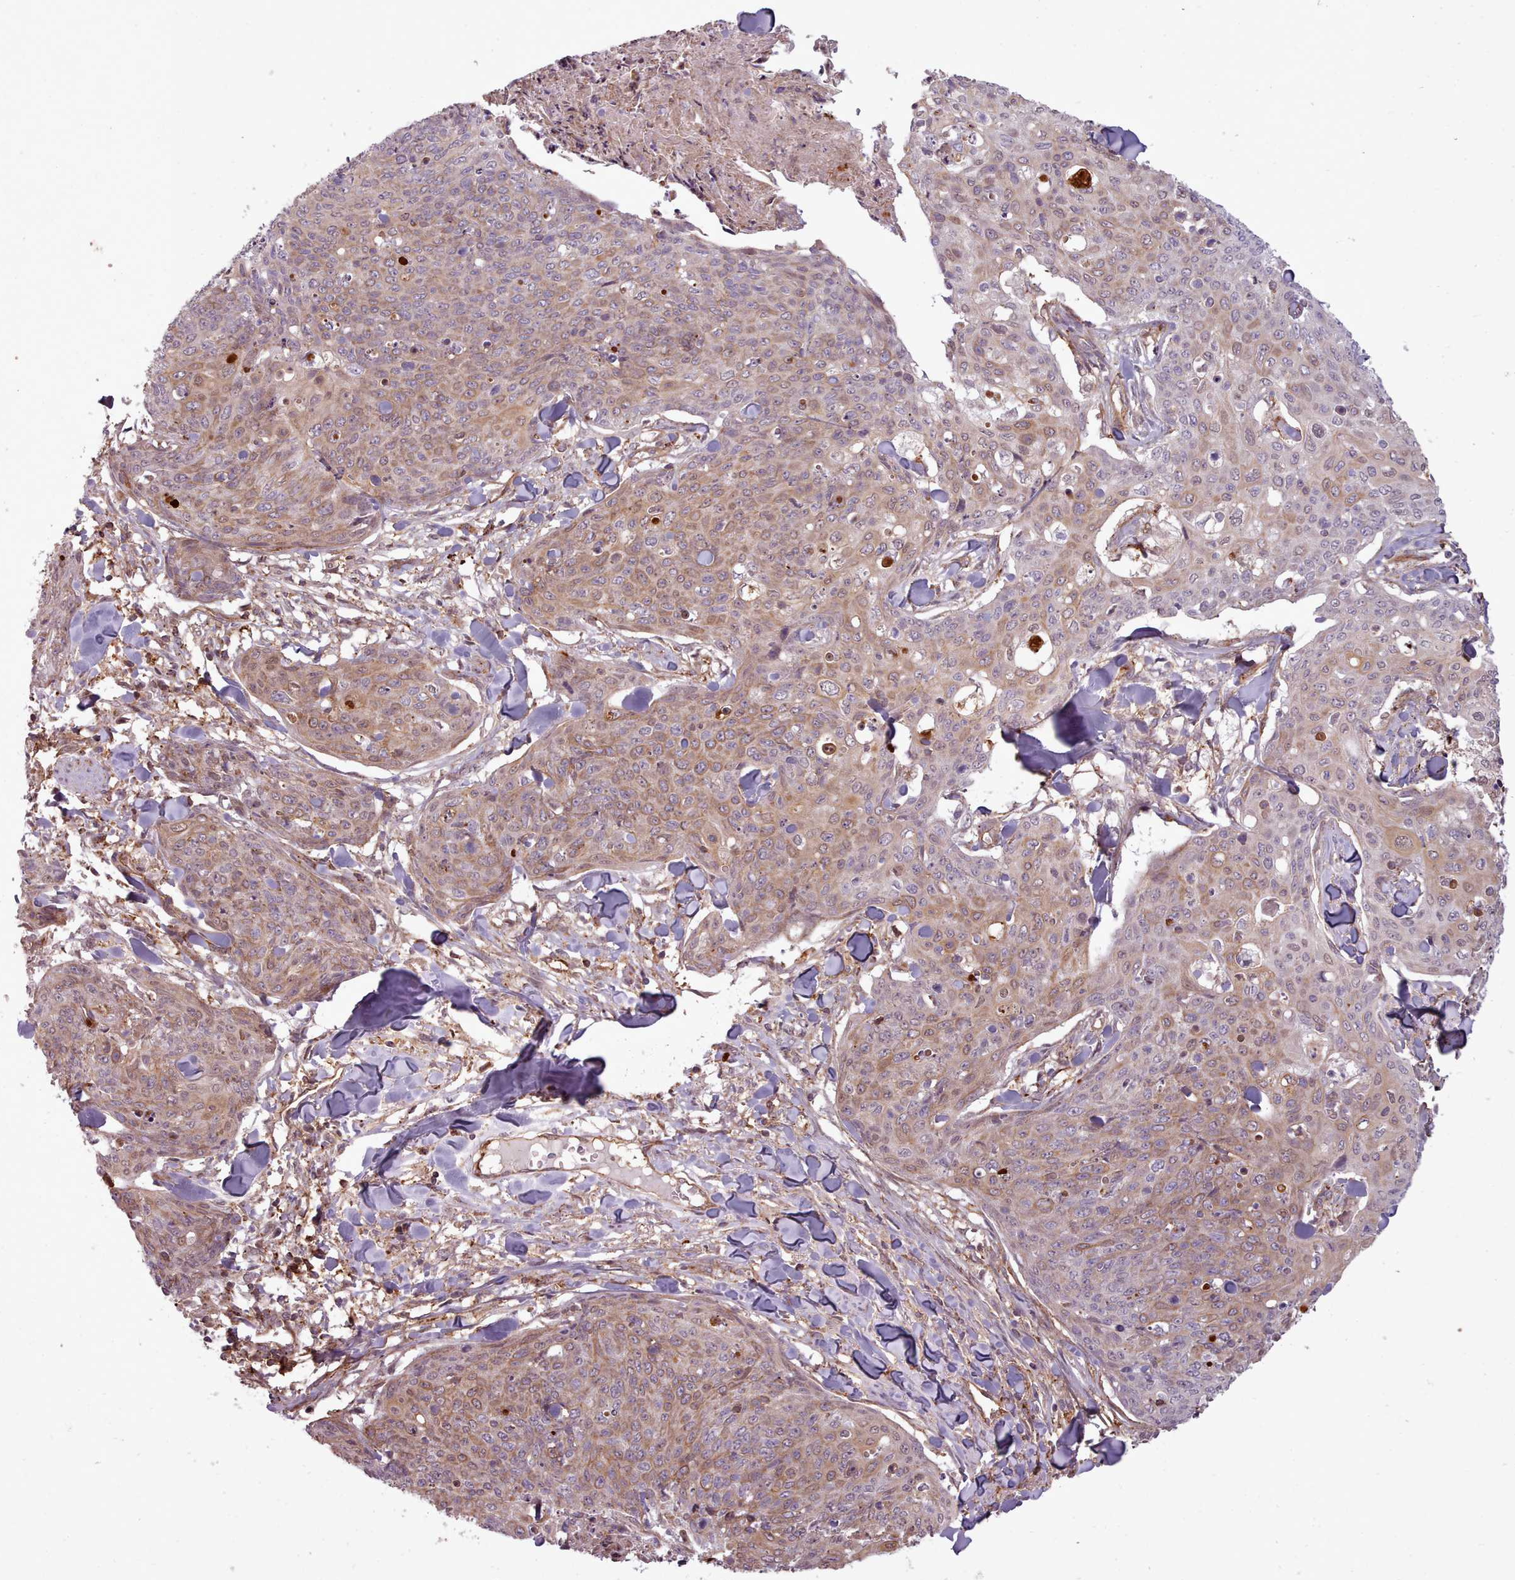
{"staining": {"intensity": "strong", "quantity": "<25%", "location": "cytoplasmic/membranous"}, "tissue": "skin cancer", "cell_type": "Tumor cells", "image_type": "cancer", "snomed": [{"axis": "morphology", "description": "Squamous cell carcinoma, NOS"}, {"axis": "topography", "description": "Skin"}, {"axis": "topography", "description": "Vulva"}], "caption": "Human skin cancer (squamous cell carcinoma) stained with a protein marker shows strong staining in tumor cells.", "gene": "ZMYM4", "patient": {"sex": "female", "age": 85}}